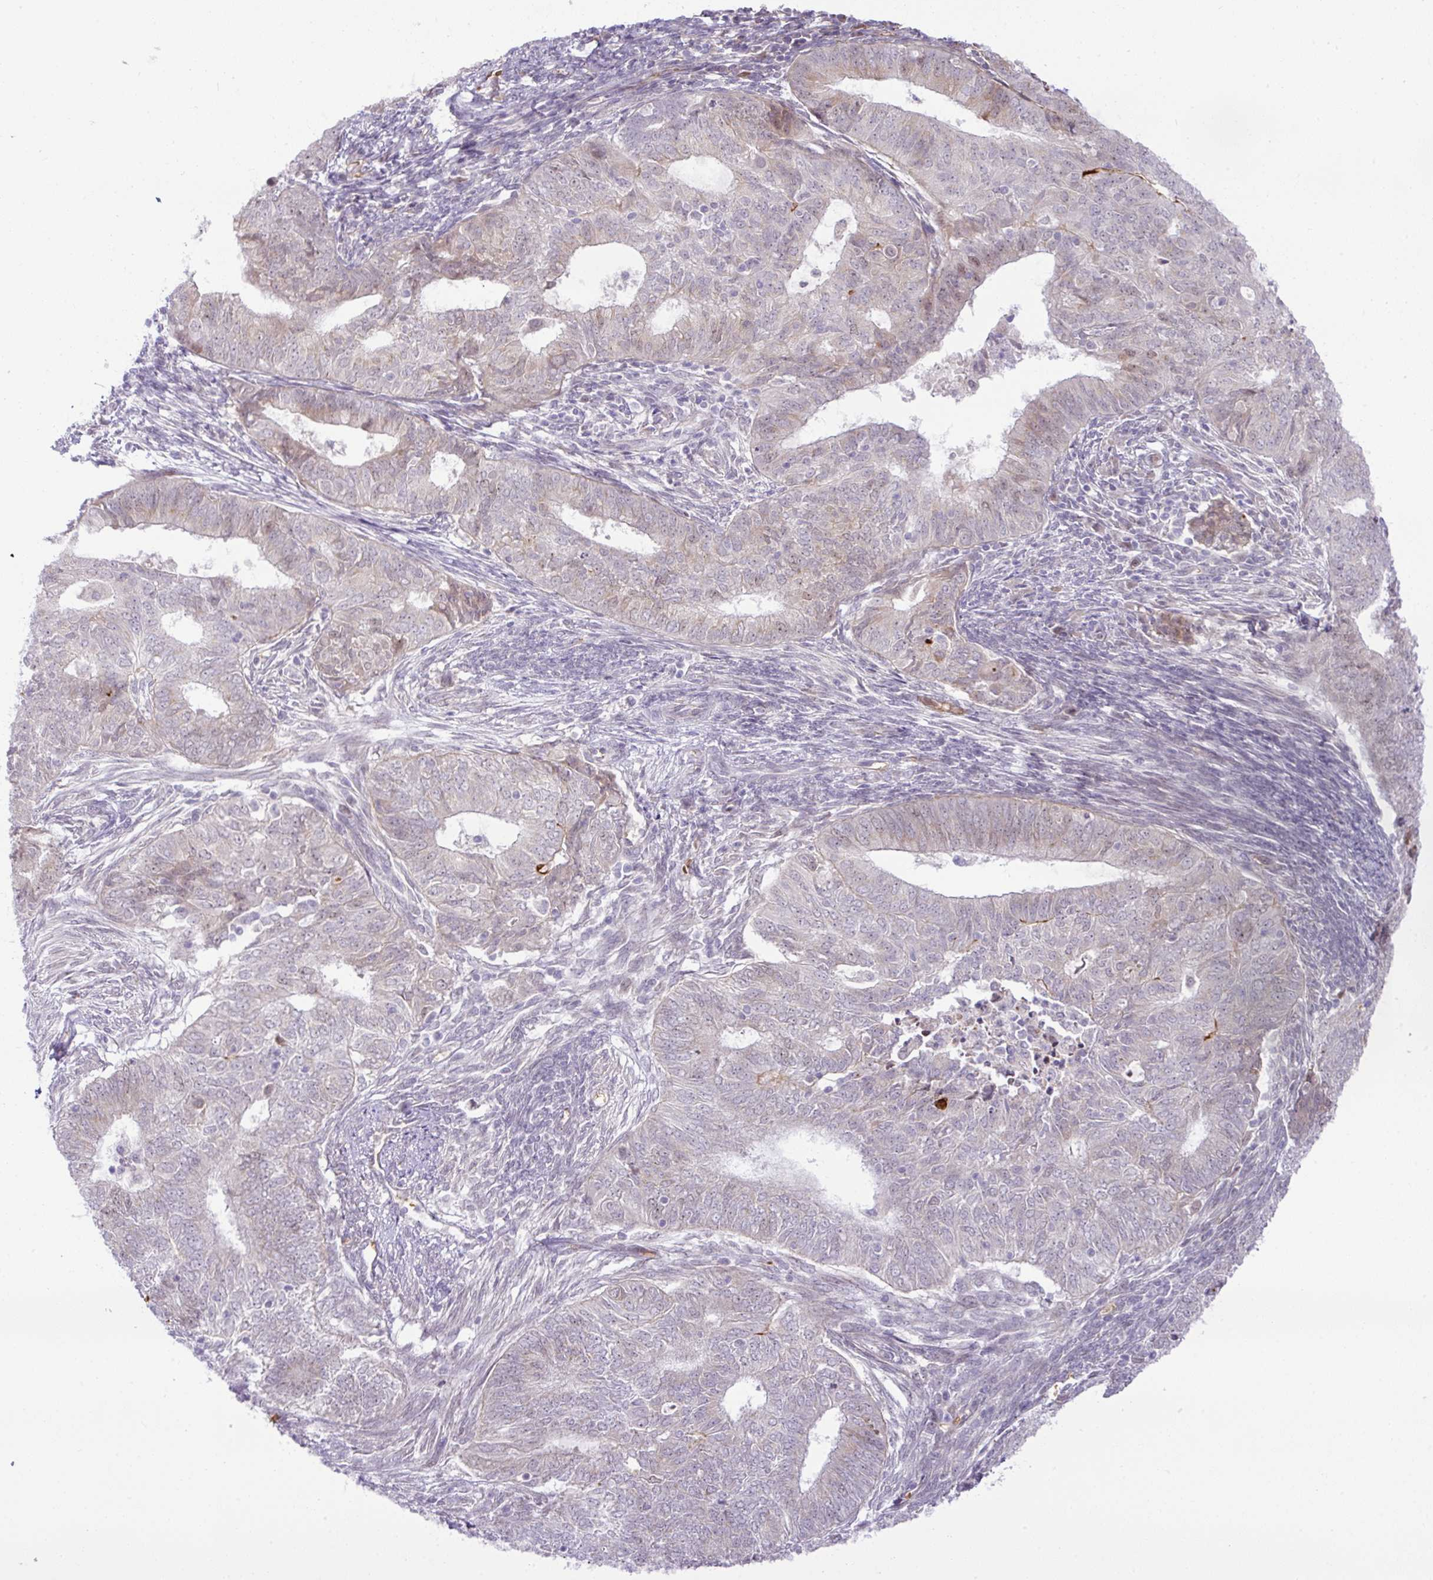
{"staining": {"intensity": "weak", "quantity": "<25%", "location": "cytoplasmic/membranous"}, "tissue": "endometrial cancer", "cell_type": "Tumor cells", "image_type": "cancer", "snomed": [{"axis": "morphology", "description": "Adenocarcinoma, NOS"}, {"axis": "topography", "description": "Endometrium"}], "caption": "Immunohistochemistry of human endometrial cancer exhibits no expression in tumor cells.", "gene": "PARP2", "patient": {"sex": "female", "age": 62}}